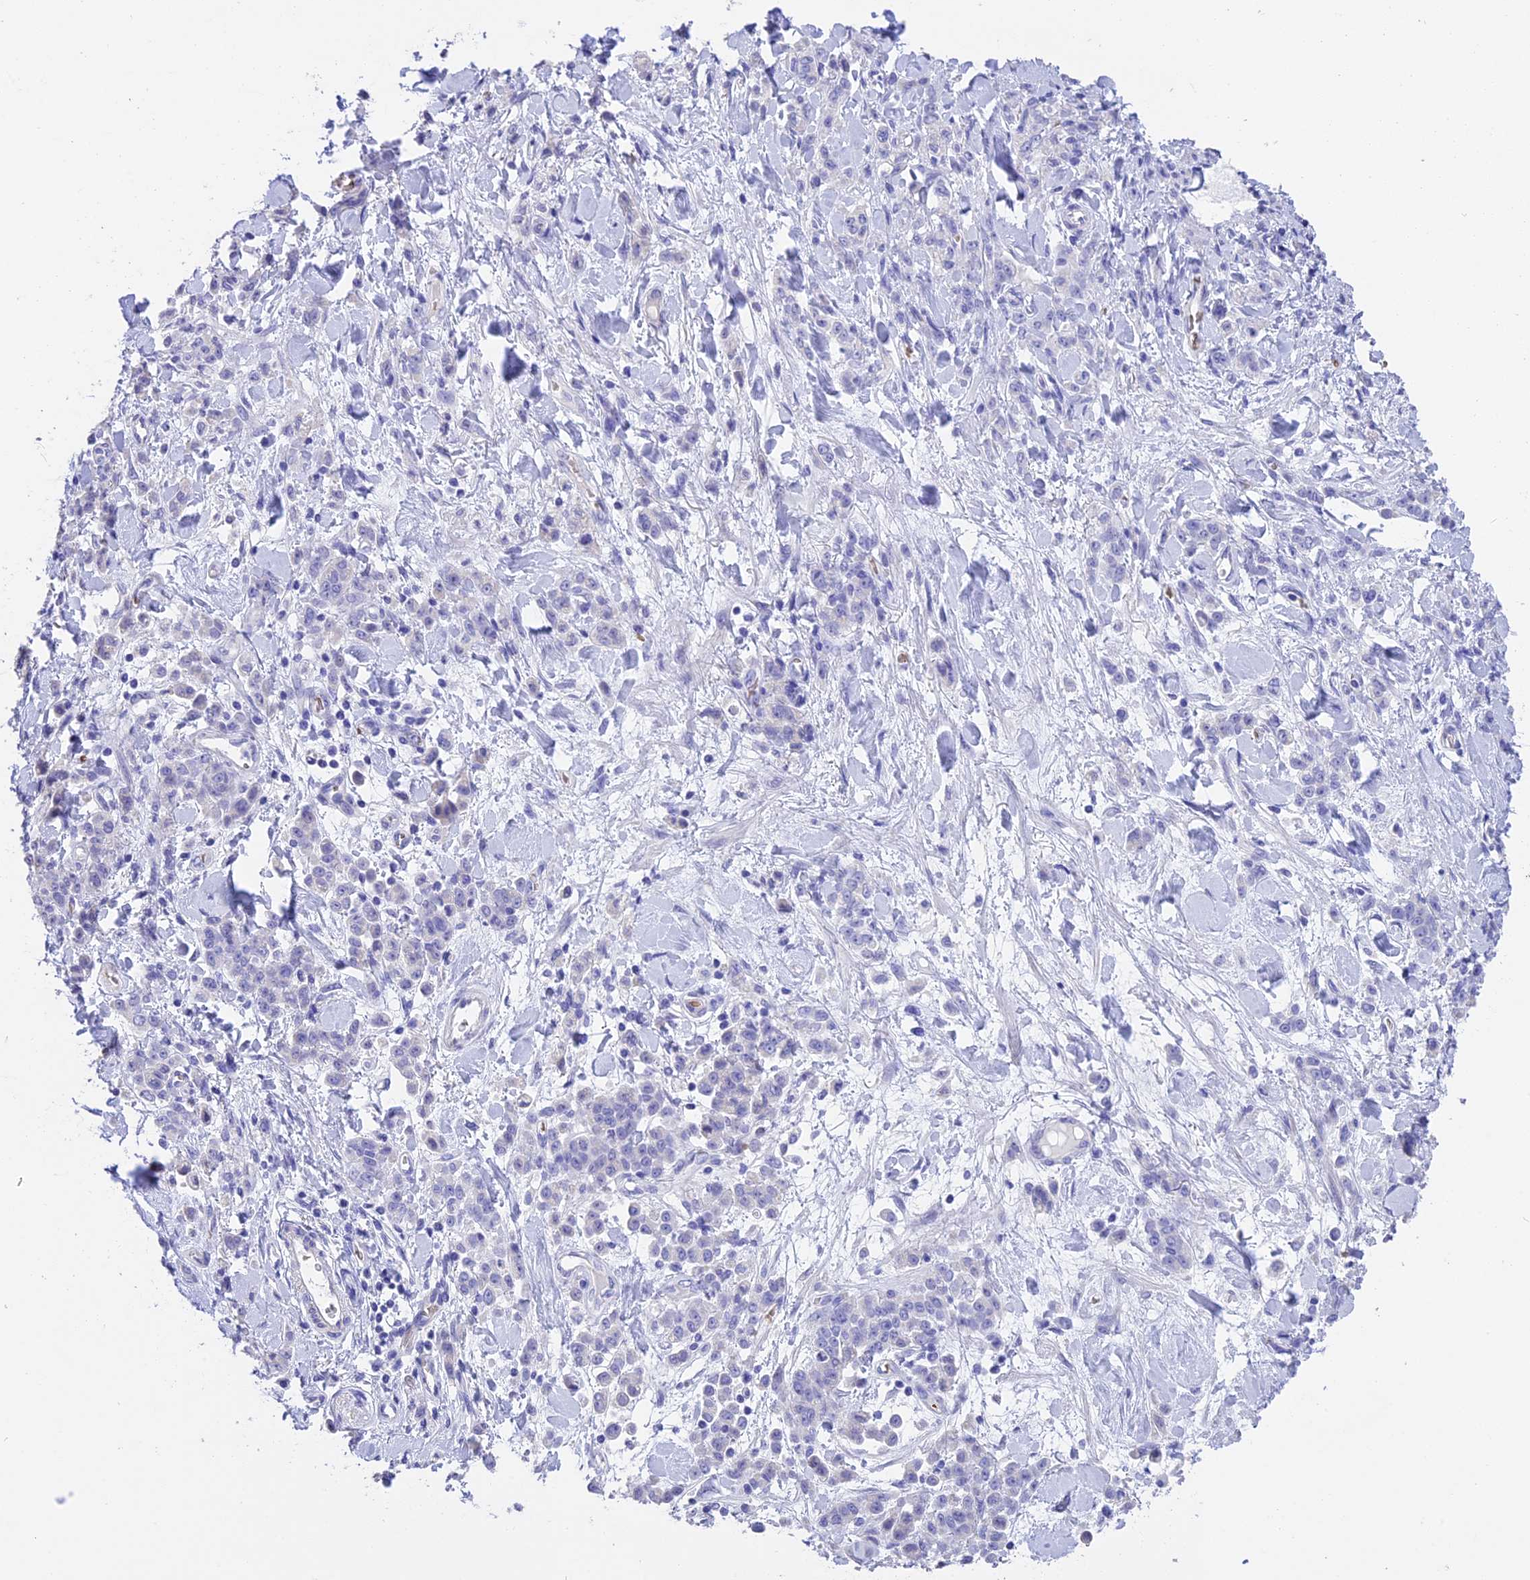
{"staining": {"intensity": "negative", "quantity": "none", "location": "none"}, "tissue": "stomach cancer", "cell_type": "Tumor cells", "image_type": "cancer", "snomed": [{"axis": "morphology", "description": "Normal tissue, NOS"}, {"axis": "morphology", "description": "Adenocarcinoma, NOS"}, {"axis": "topography", "description": "Stomach"}], "caption": "DAB immunohistochemical staining of human stomach adenocarcinoma shows no significant expression in tumor cells.", "gene": "TNNC2", "patient": {"sex": "male", "age": 82}}